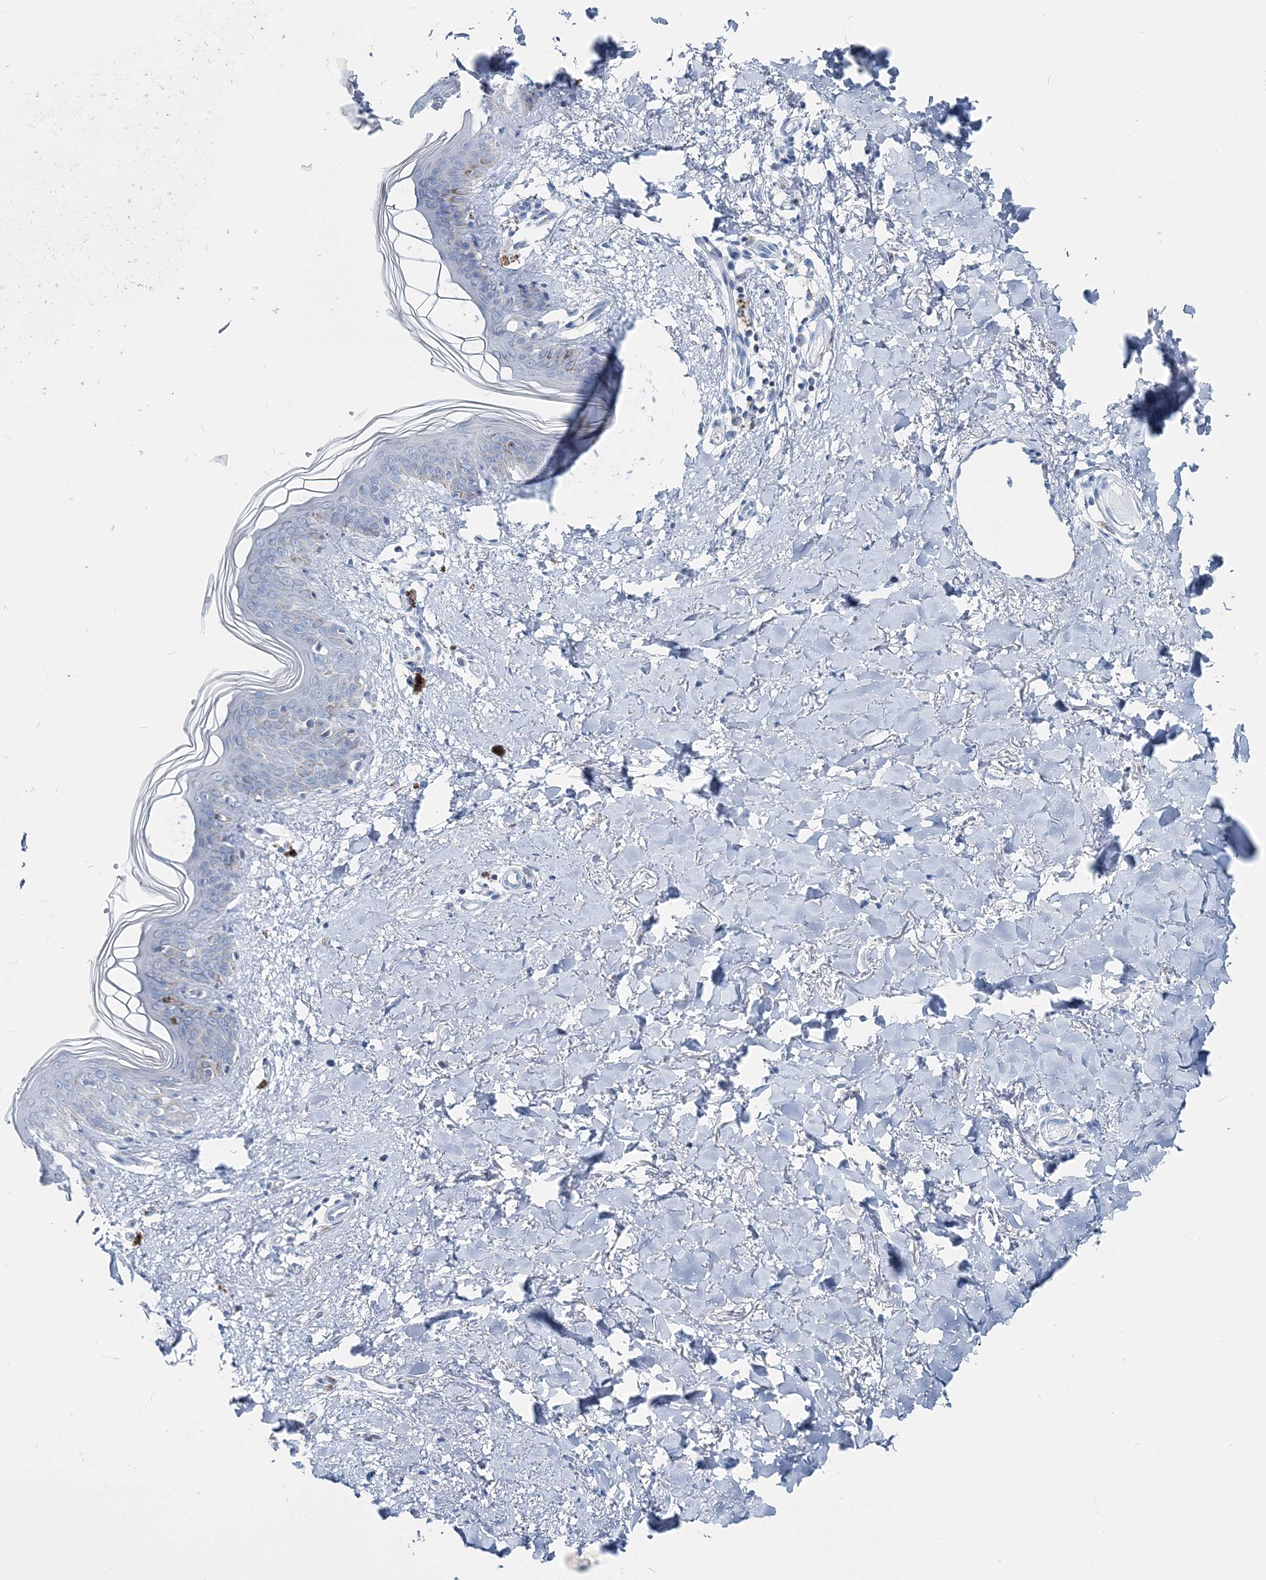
{"staining": {"intensity": "negative", "quantity": "none", "location": "none"}, "tissue": "skin", "cell_type": "Fibroblasts", "image_type": "normal", "snomed": [{"axis": "morphology", "description": "Normal tissue, NOS"}, {"axis": "topography", "description": "Skin"}], "caption": "A micrograph of skin stained for a protein demonstrates no brown staining in fibroblasts. Brightfield microscopy of IHC stained with DAB (brown) and hematoxylin (blue), captured at high magnification.", "gene": "GABARAPL2", "patient": {"sex": "female", "age": 46}}